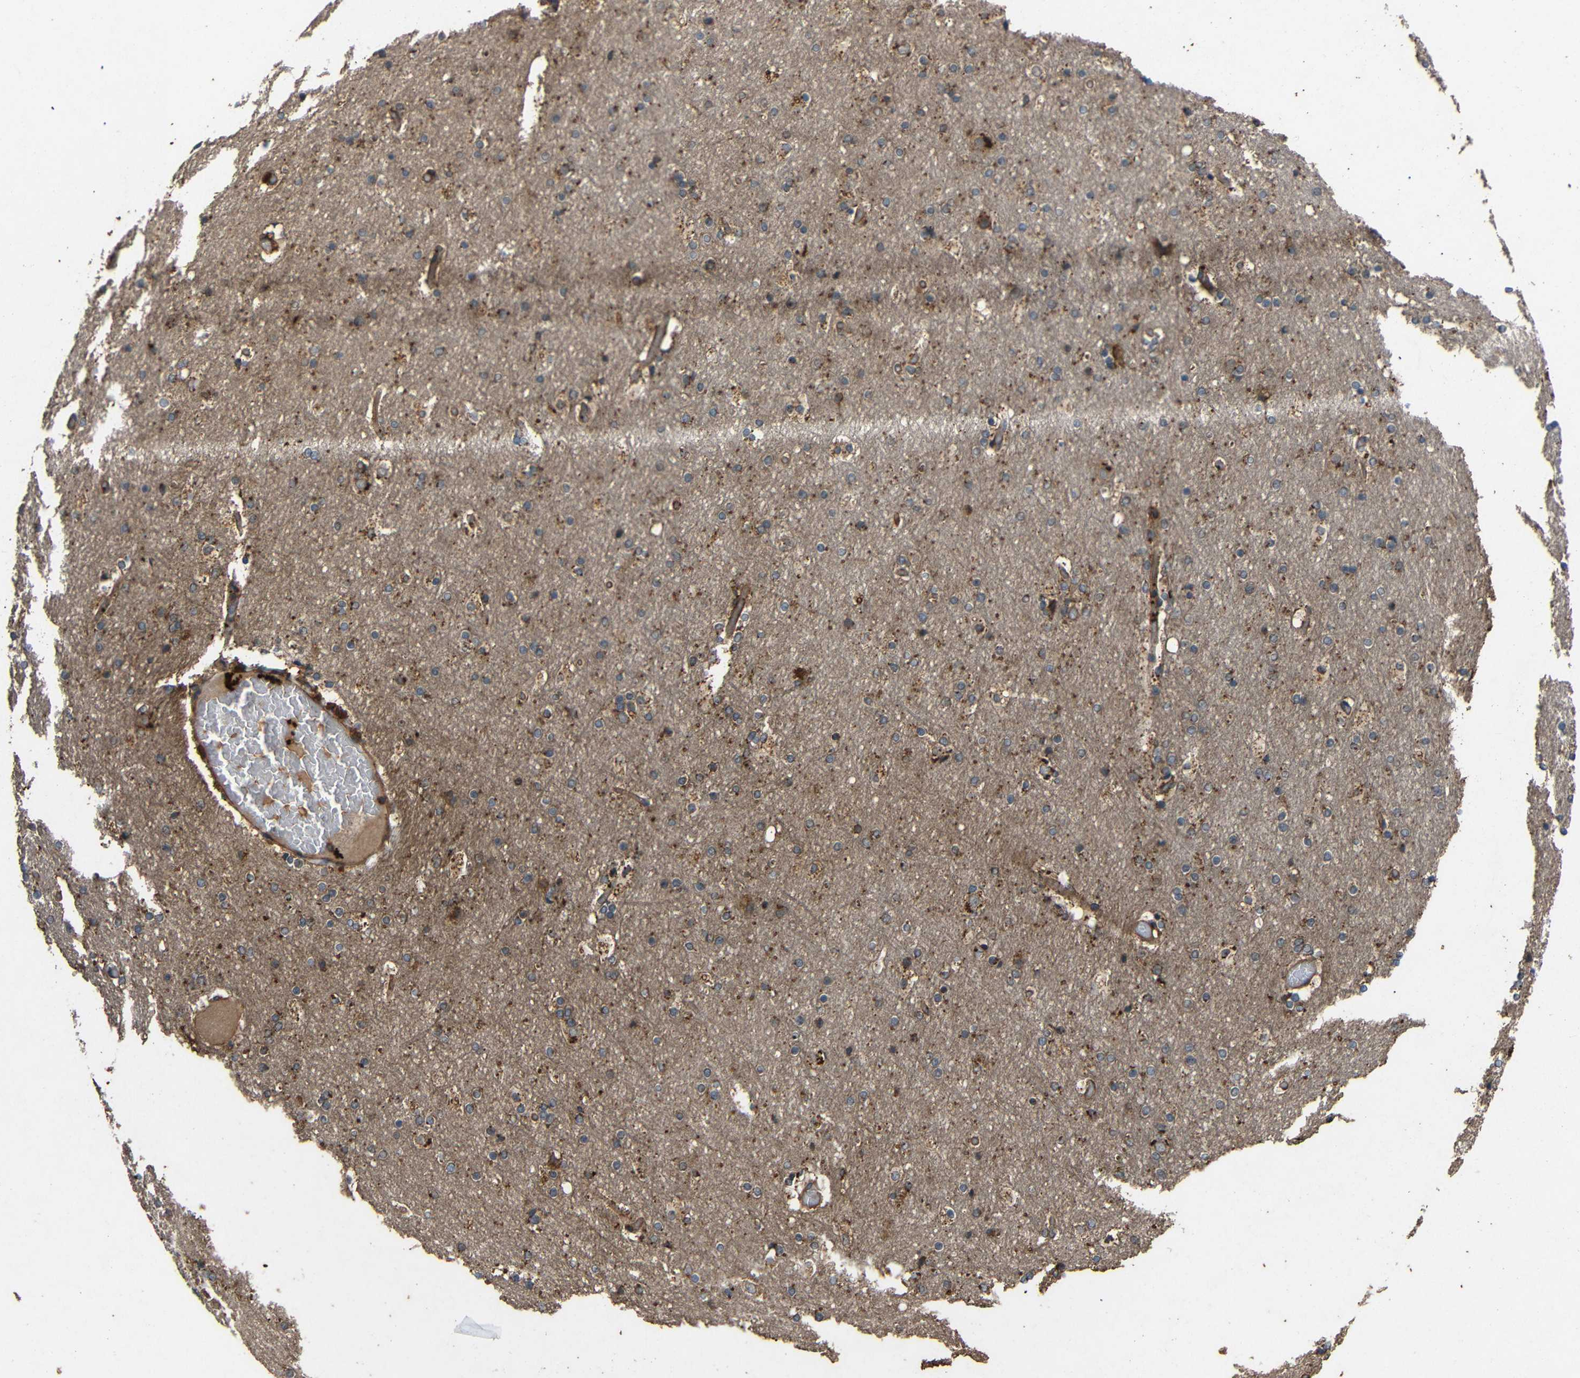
{"staining": {"intensity": "moderate", "quantity": "25%-75%", "location": "cytoplasmic/membranous"}, "tissue": "cerebral cortex", "cell_type": "Endothelial cells", "image_type": "normal", "snomed": [{"axis": "morphology", "description": "Normal tissue, NOS"}, {"axis": "topography", "description": "Cerebral cortex"}], "caption": "Immunohistochemical staining of unremarkable human cerebral cortex demonstrates moderate cytoplasmic/membranous protein positivity in approximately 25%-75% of endothelial cells.", "gene": "EIF2S1", "patient": {"sex": "male", "age": 57}}